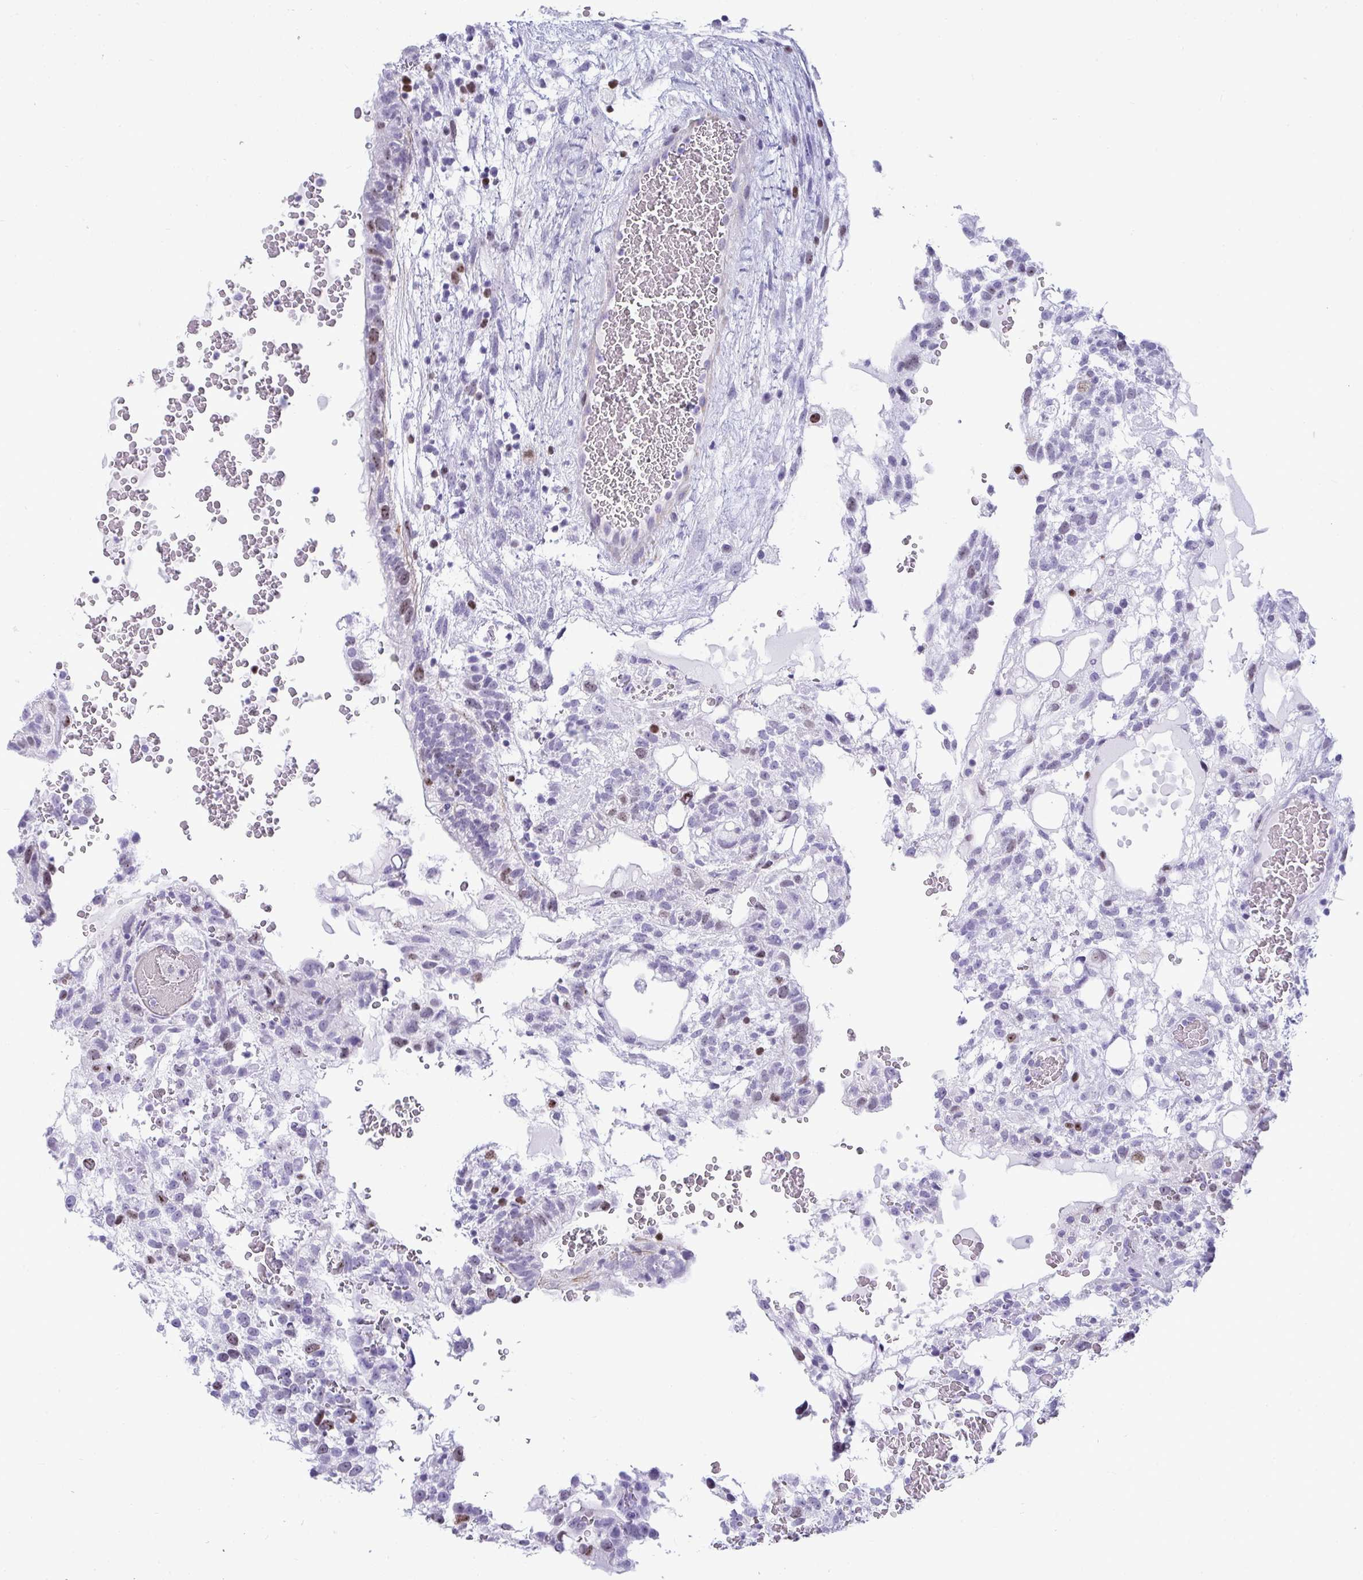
{"staining": {"intensity": "moderate", "quantity": "<25%", "location": "nuclear"}, "tissue": "testis cancer", "cell_type": "Tumor cells", "image_type": "cancer", "snomed": [{"axis": "morphology", "description": "Normal tissue, NOS"}, {"axis": "morphology", "description": "Carcinoma, Embryonal, NOS"}, {"axis": "topography", "description": "Testis"}], "caption": "High-power microscopy captured an immunohistochemistry (IHC) micrograph of testis cancer, revealing moderate nuclear expression in approximately <25% of tumor cells. (DAB (3,3'-diaminobenzidine) IHC, brown staining for protein, blue staining for nuclei).", "gene": "SUZ12", "patient": {"sex": "male", "age": 32}}